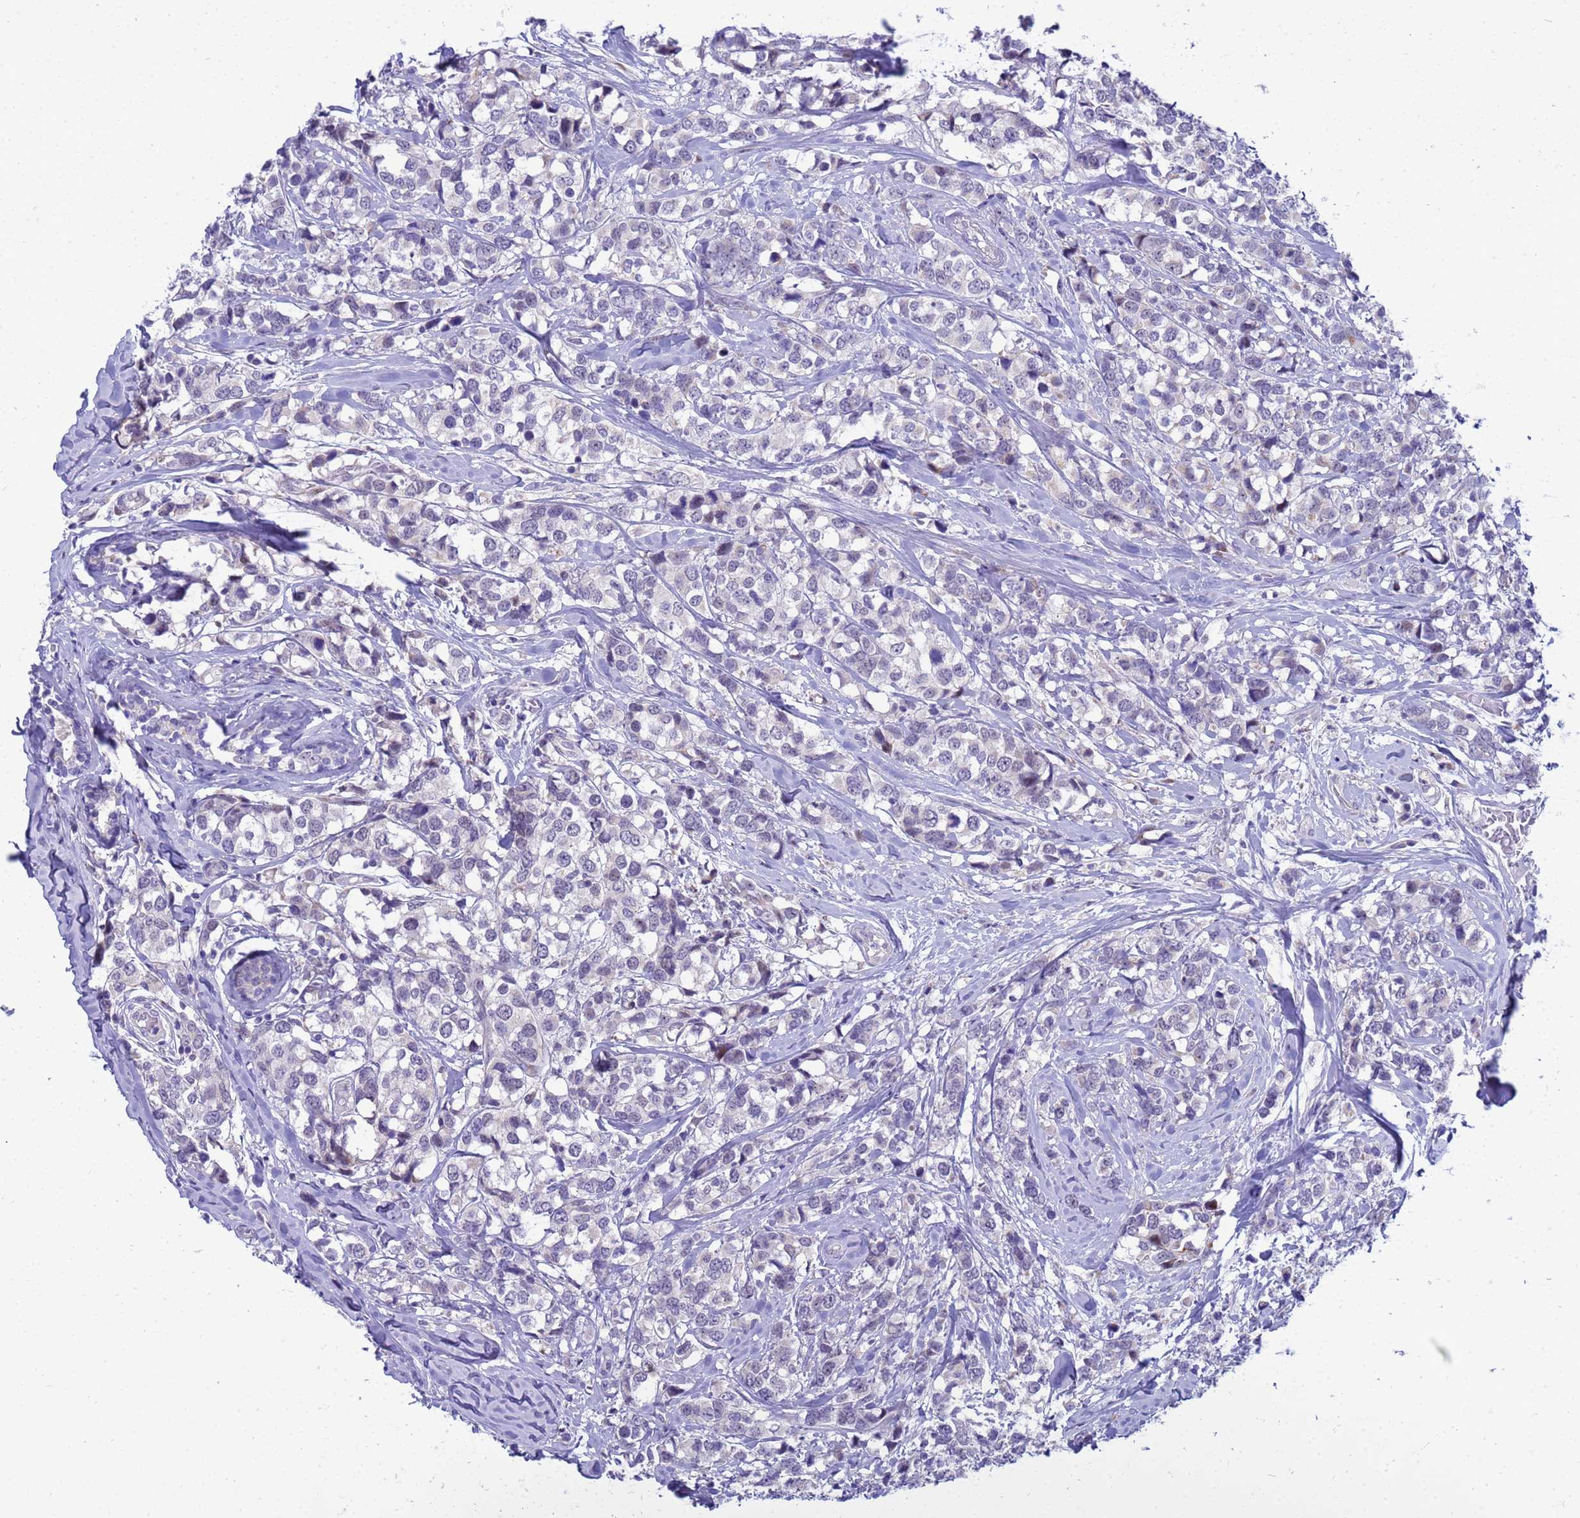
{"staining": {"intensity": "negative", "quantity": "none", "location": "none"}, "tissue": "breast cancer", "cell_type": "Tumor cells", "image_type": "cancer", "snomed": [{"axis": "morphology", "description": "Lobular carcinoma"}, {"axis": "topography", "description": "Breast"}], "caption": "Immunohistochemistry of human breast lobular carcinoma exhibits no positivity in tumor cells.", "gene": "LRATD1", "patient": {"sex": "female", "age": 59}}